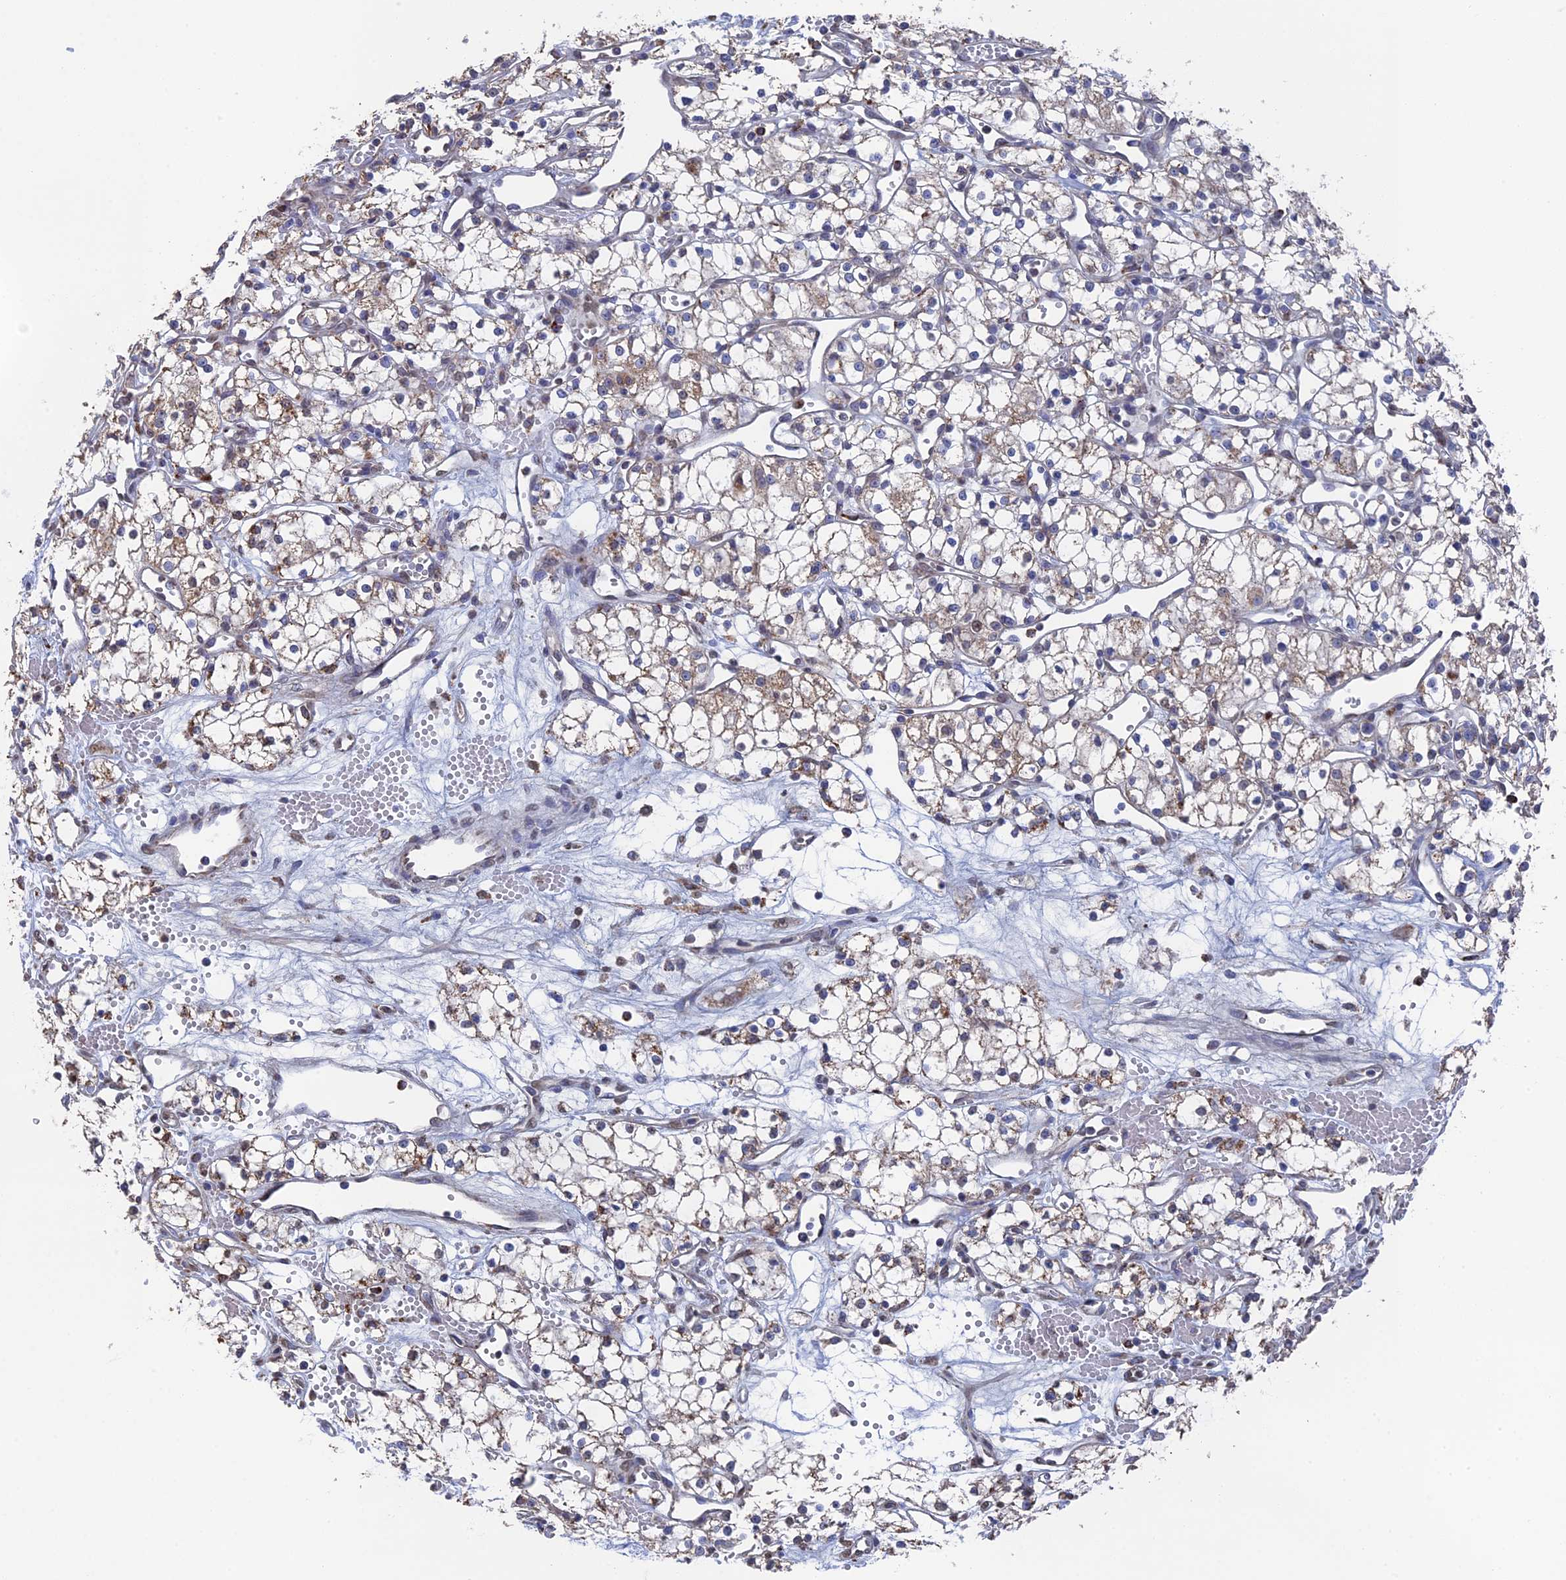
{"staining": {"intensity": "moderate", "quantity": "<25%", "location": "cytoplasmic/membranous"}, "tissue": "renal cancer", "cell_type": "Tumor cells", "image_type": "cancer", "snomed": [{"axis": "morphology", "description": "Adenocarcinoma, NOS"}, {"axis": "topography", "description": "Kidney"}], "caption": "An image of renal cancer (adenocarcinoma) stained for a protein exhibits moderate cytoplasmic/membranous brown staining in tumor cells. (brown staining indicates protein expression, while blue staining denotes nuclei).", "gene": "SMG9", "patient": {"sex": "male", "age": 59}}